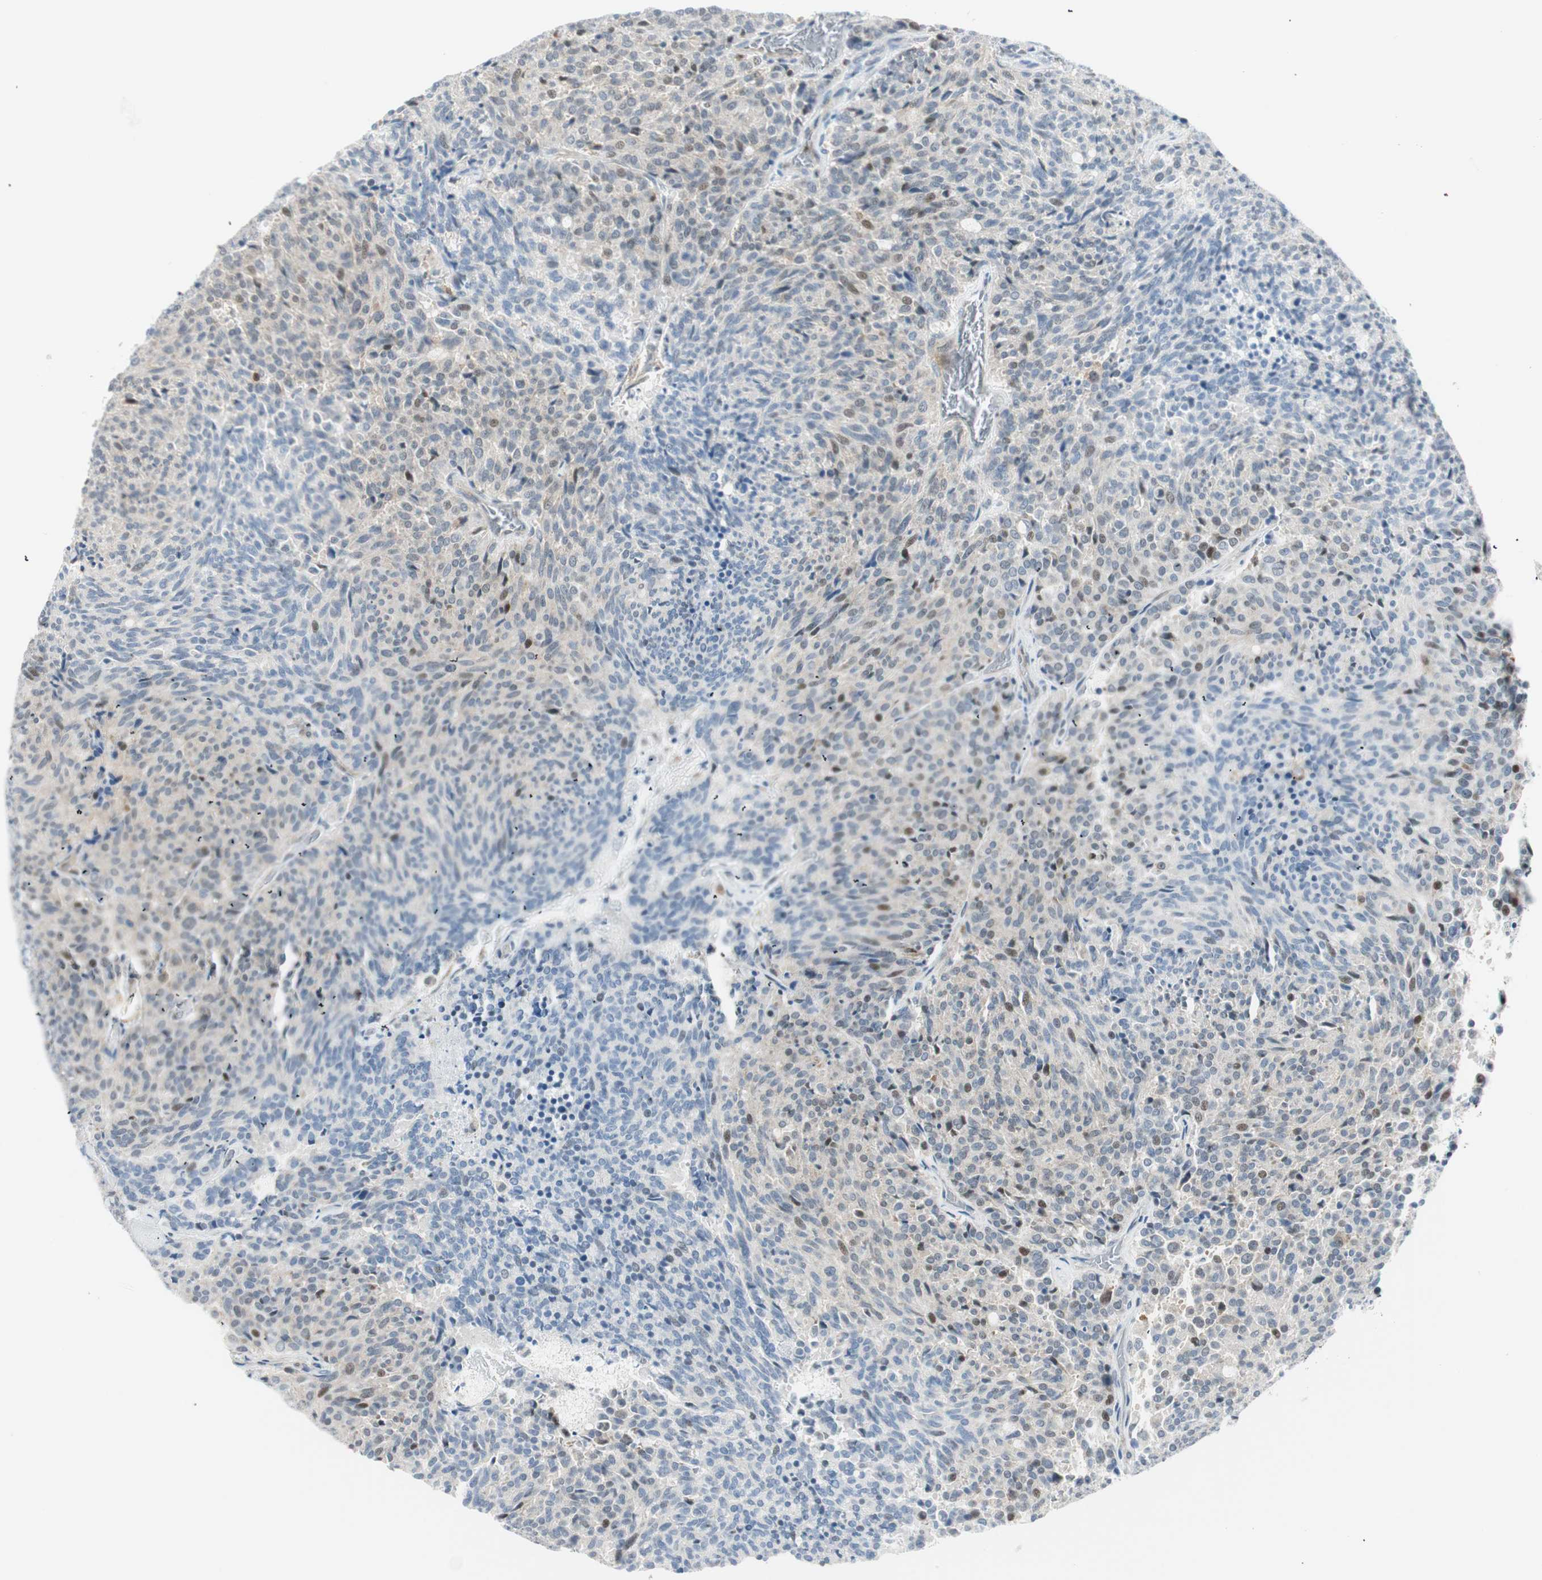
{"staining": {"intensity": "weak", "quantity": "<25%", "location": "nuclear"}, "tissue": "carcinoid", "cell_type": "Tumor cells", "image_type": "cancer", "snomed": [{"axis": "morphology", "description": "Carcinoid, malignant, NOS"}, {"axis": "topography", "description": "Pancreas"}], "caption": "High power microscopy photomicrograph of an immunohistochemistry (IHC) histopathology image of carcinoid, revealing no significant staining in tumor cells.", "gene": "PPP1CA", "patient": {"sex": "female", "age": 54}}